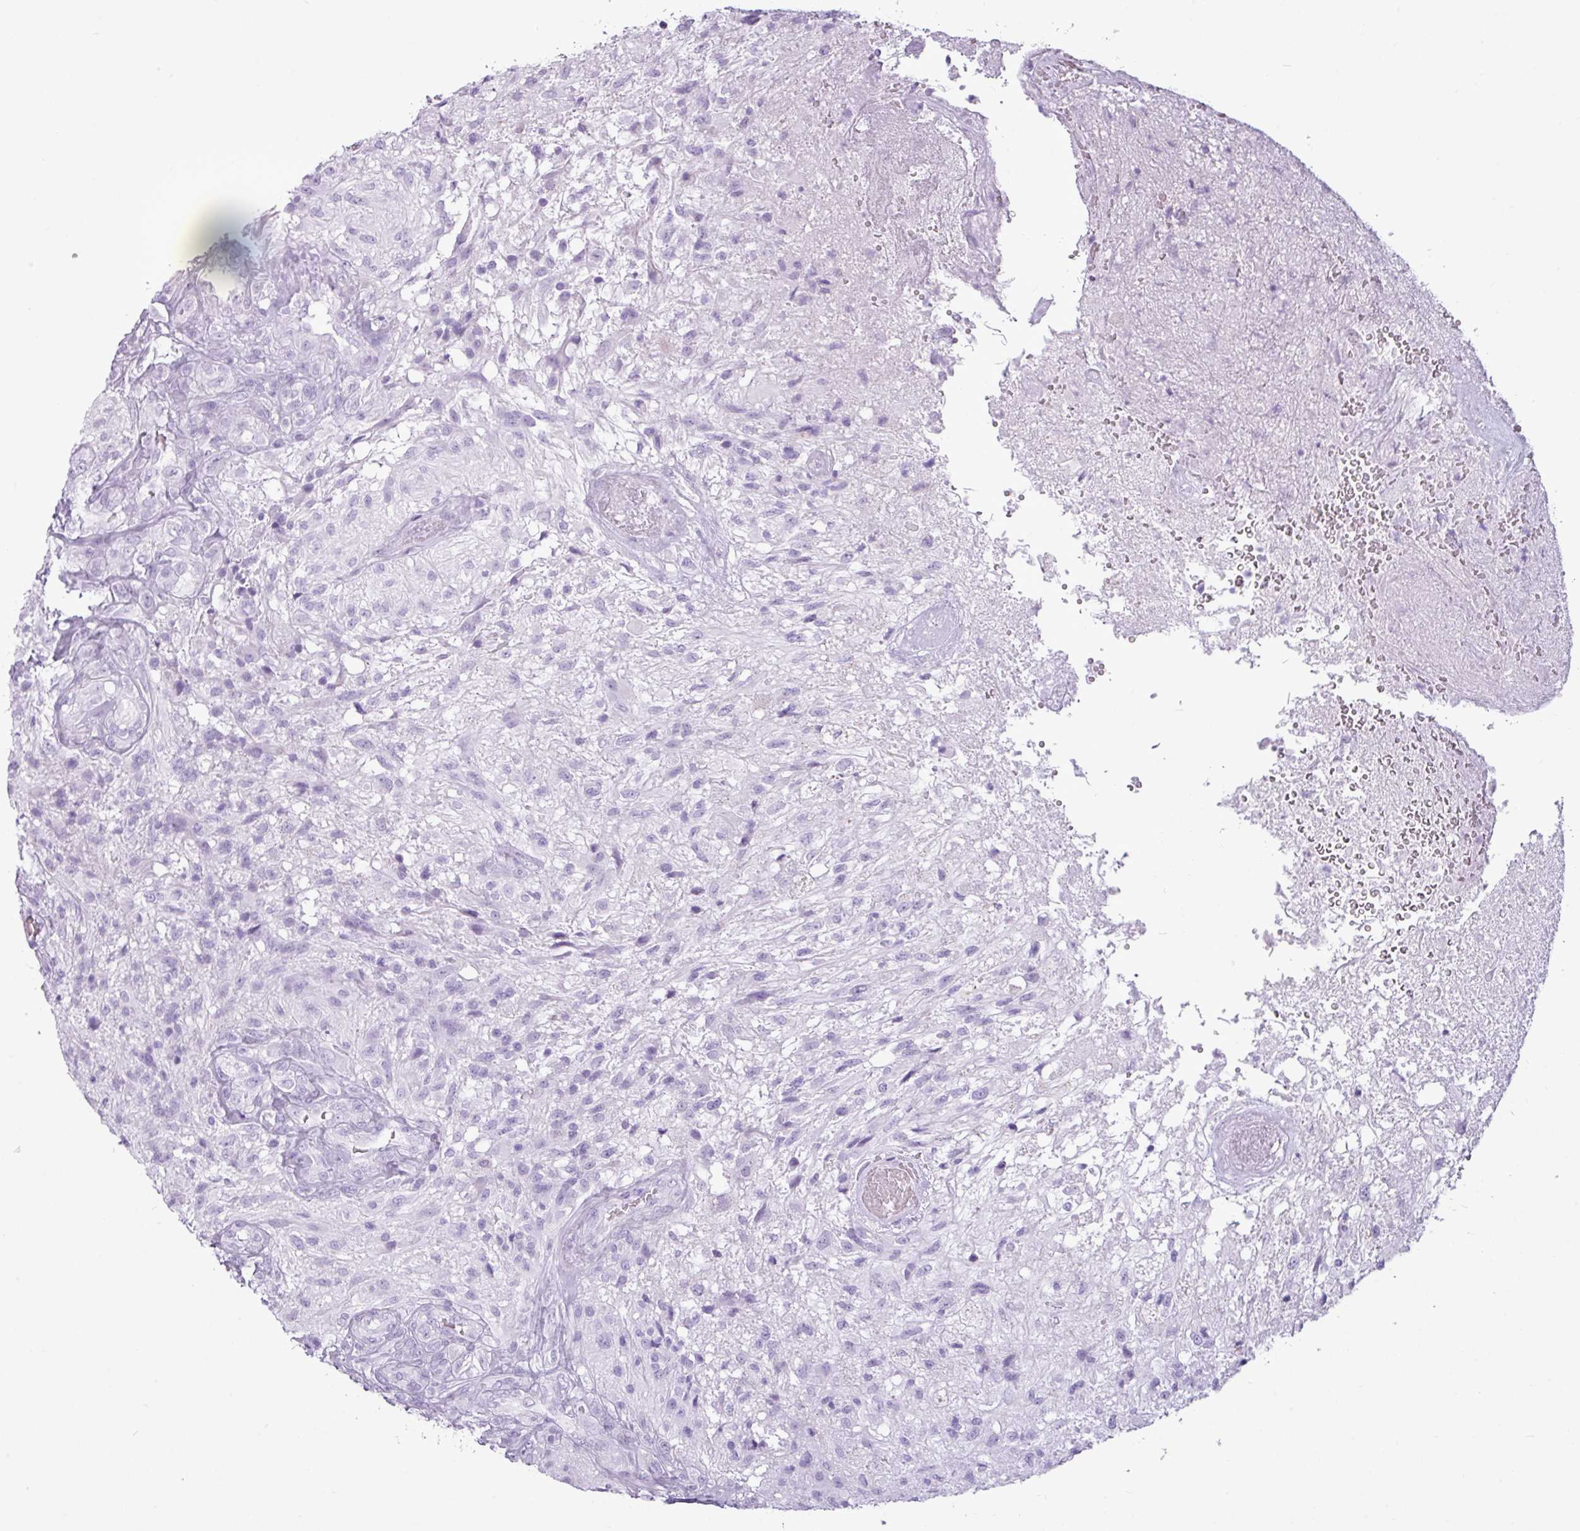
{"staining": {"intensity": "negative", "quantity": "none", "location": "none"}, "tissue": "glioma", "cell_type": "Tumor cells", "image_type": "cancer", "snomed": [{"axis": "morphology", "description": "Glioma, malignant, High grade"}, {"axis": "topography", "description": "Brain"}], "caption": "Tumor cells show no significant protein expression in malignant glioma (high-grade). Nuclei are stained in blue.", "gene": "AMY1B", "patient": {"sex": "male", "age": 56}}